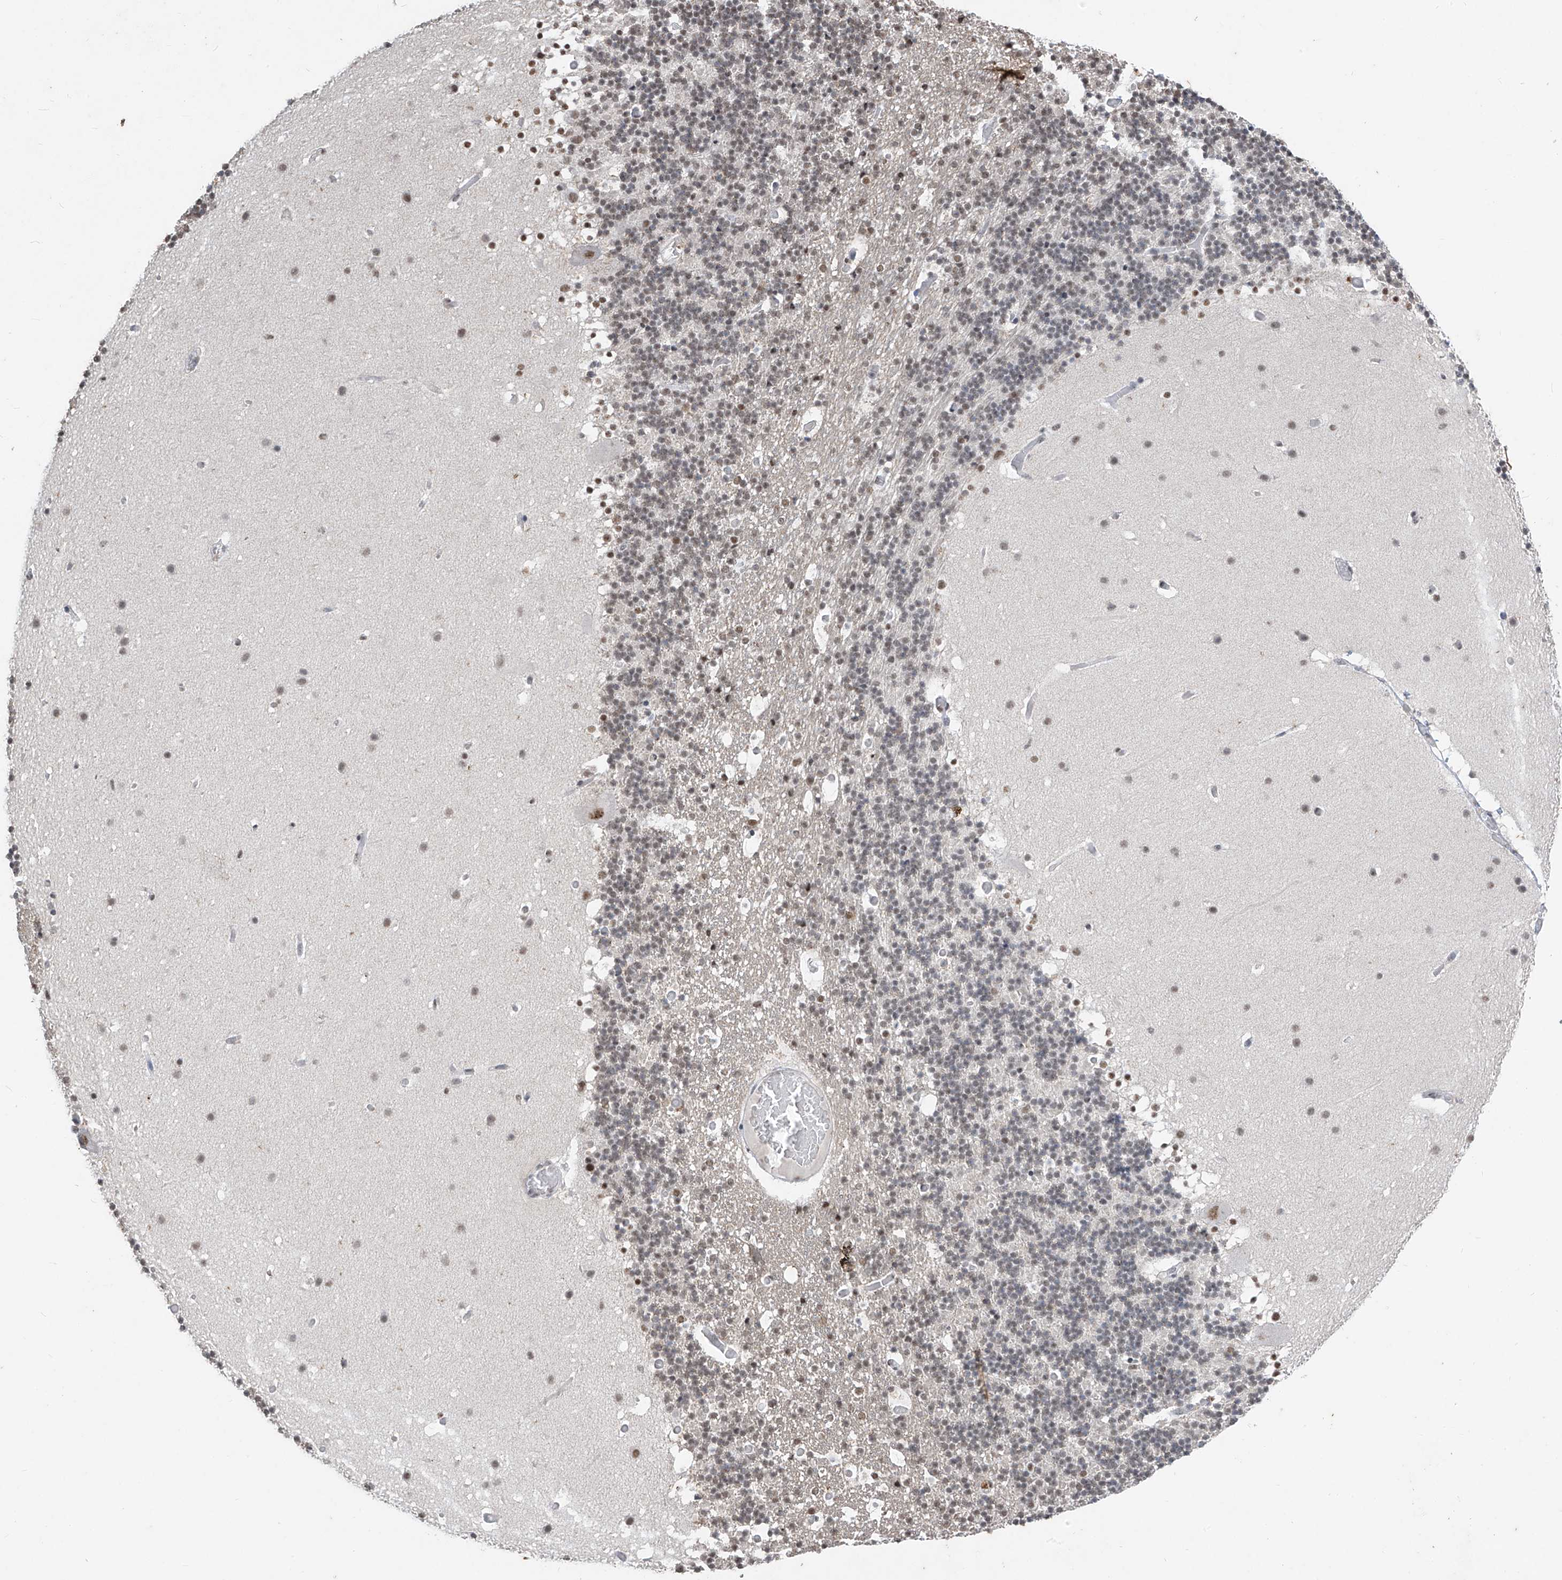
{"staining": {"intensity": "weak", "quantity": "<25%", "location": "nuclear"}, "tissue": "cerebellum", "cell_type": "Cells in granular layer", "image_type": "normal", "snomed": [{"axis": "morphology", "description": "Normal tissue, NOS"}, {"axis": "topography", "description": "Cerebellum"}], "caption": "IHC of benign cerebellum shows no positivity in cells in granular layer.", "gene": "TFEC", "patient": {"sex": "male", "age": 57}}